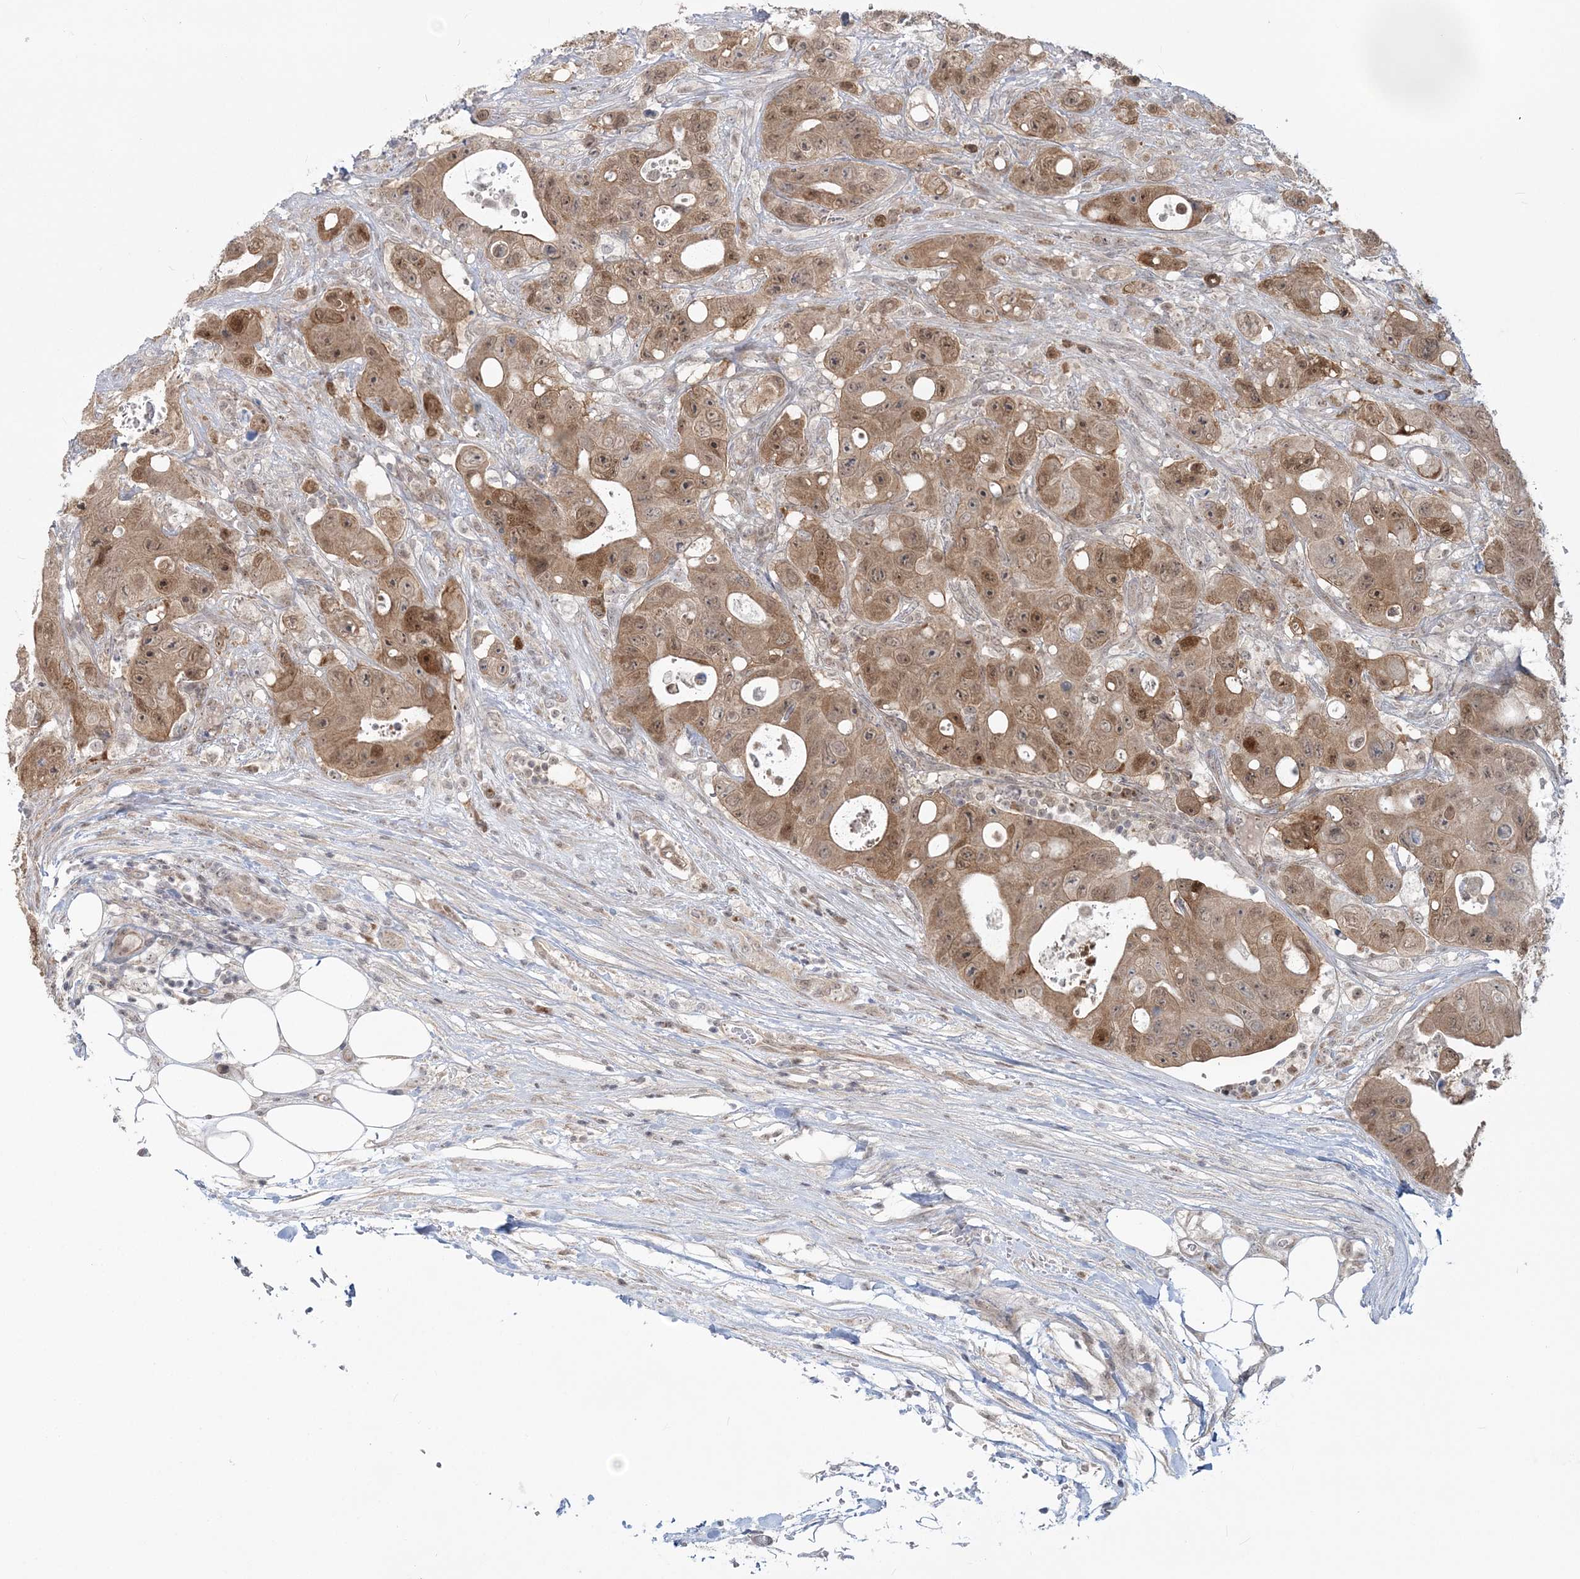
{"staining": {"intensity": "moderate", "quantity": ">75%", "location": "cytoplasmic/membranous"}, "tissue": "colorectal cancer", "cell_type": "Tumor cells", "image_type": "cancer", "snomed": [{"axis": "morphology", "description": "Adenocarcinoma, NOS"}, {"axis": "topography", "description": "Colon"}], "caption": "Brown immunohistochemical staining in colorectal adenocarcinoma exhibits moderate cytoplasmic/membranous staining in approximately >75% of tumor cells. (brown staining indicates protein expression, while blue staining denotes nuclei).", "gene": "ZFAND6", "patient": {"sex": "female", "age": 46}}